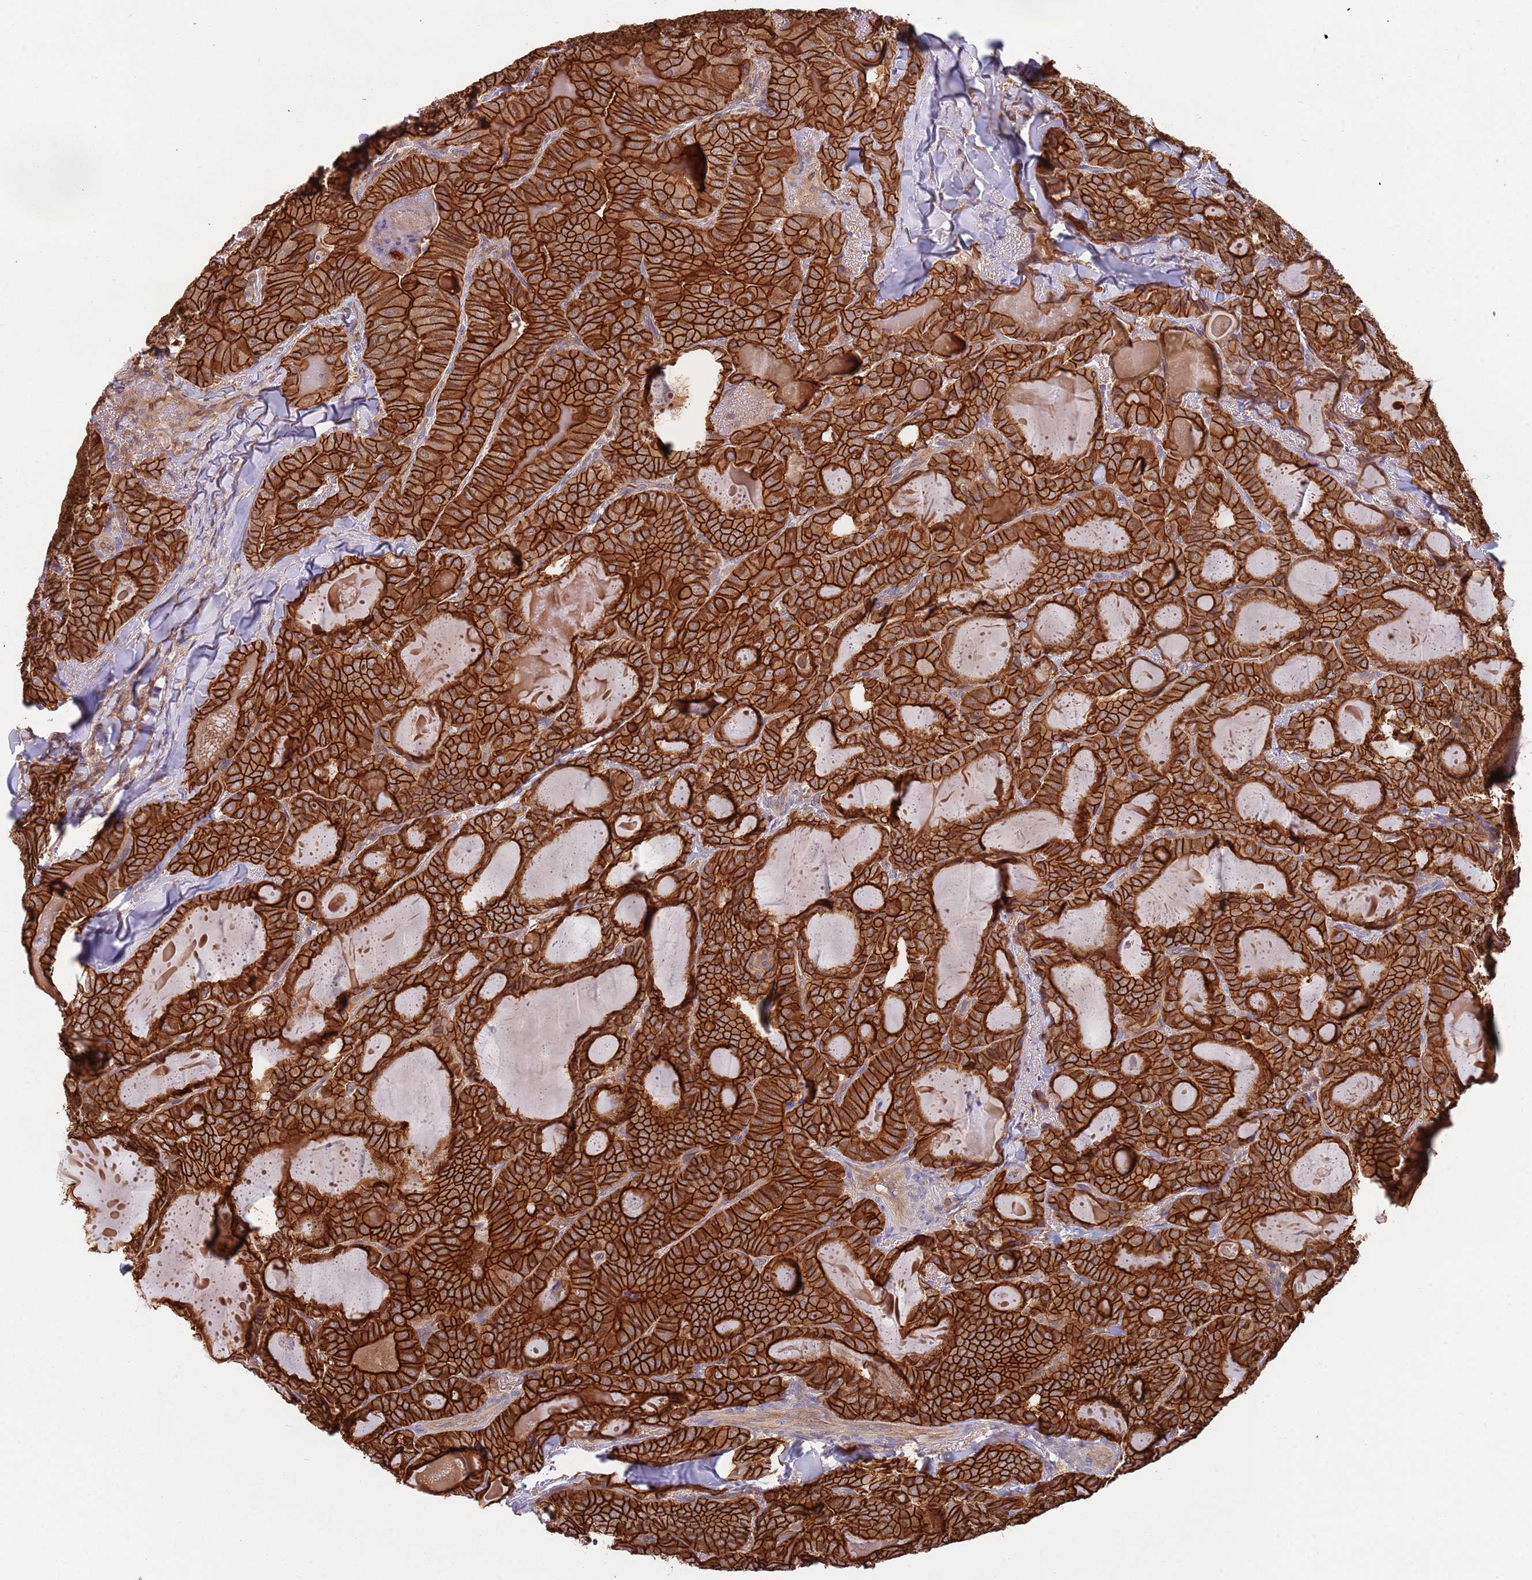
{"staining": {"intensity": "strong", "quantity": ">75%", "location": "cytoplasmic/membranous"}, "tissue": "thyroid cancer", "cell_type": "Tumor cells", "image_type": "cancer", "snomed": [{"axis": "morphology", "description": "Papillary adenocarcinoma, NOS"}, {"axis": "topography", "description": "Thyroid gland"}], "caption": "Tumor cells exhibit high levels of strong cytoplasmic/membranous expression in about >75% of cells in human thyroid papillary adenocarcinoma.", "gene": "GSDMD", "patient": {"sex": "female", "age": 68}}